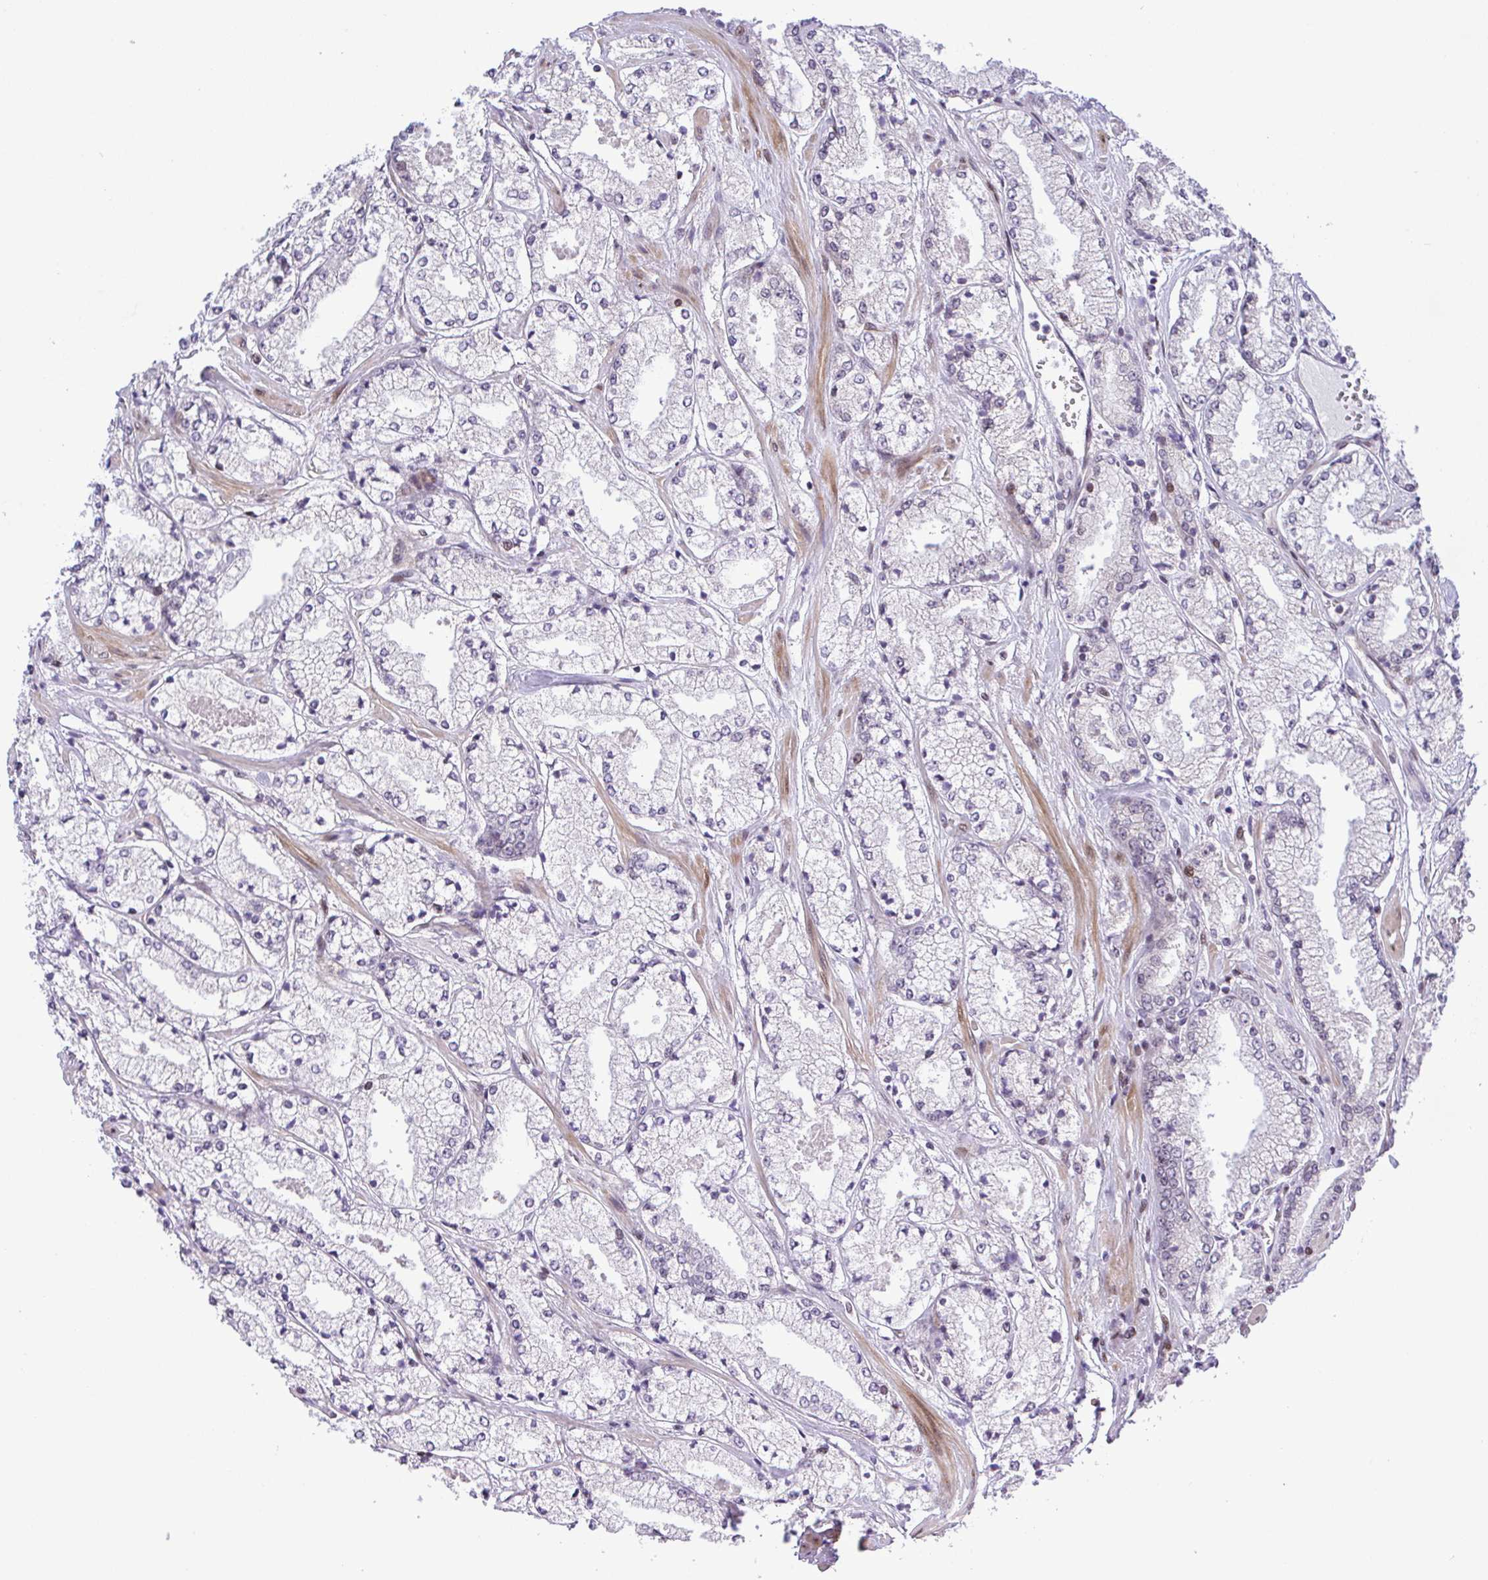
{"staining": {"intensity": "negative", "quantity": "none", "location": "none"}, "tissue": "prostate cancer", "cell_type": "Tumor cells", "image_type": "cancer", "snomed": [{"axis": "morphology", "description": "Adenocarcinoma, High grade"}, {"axis": "topography", "description": "Prostate"}], "caption": "Prostate cancer was stained to show a protein in brown. There is no significant staining in tumor cells. Nuclei are stained in blue.", "gene": "CASTOR2", "patient": {"sex": "male", "age": 63}}